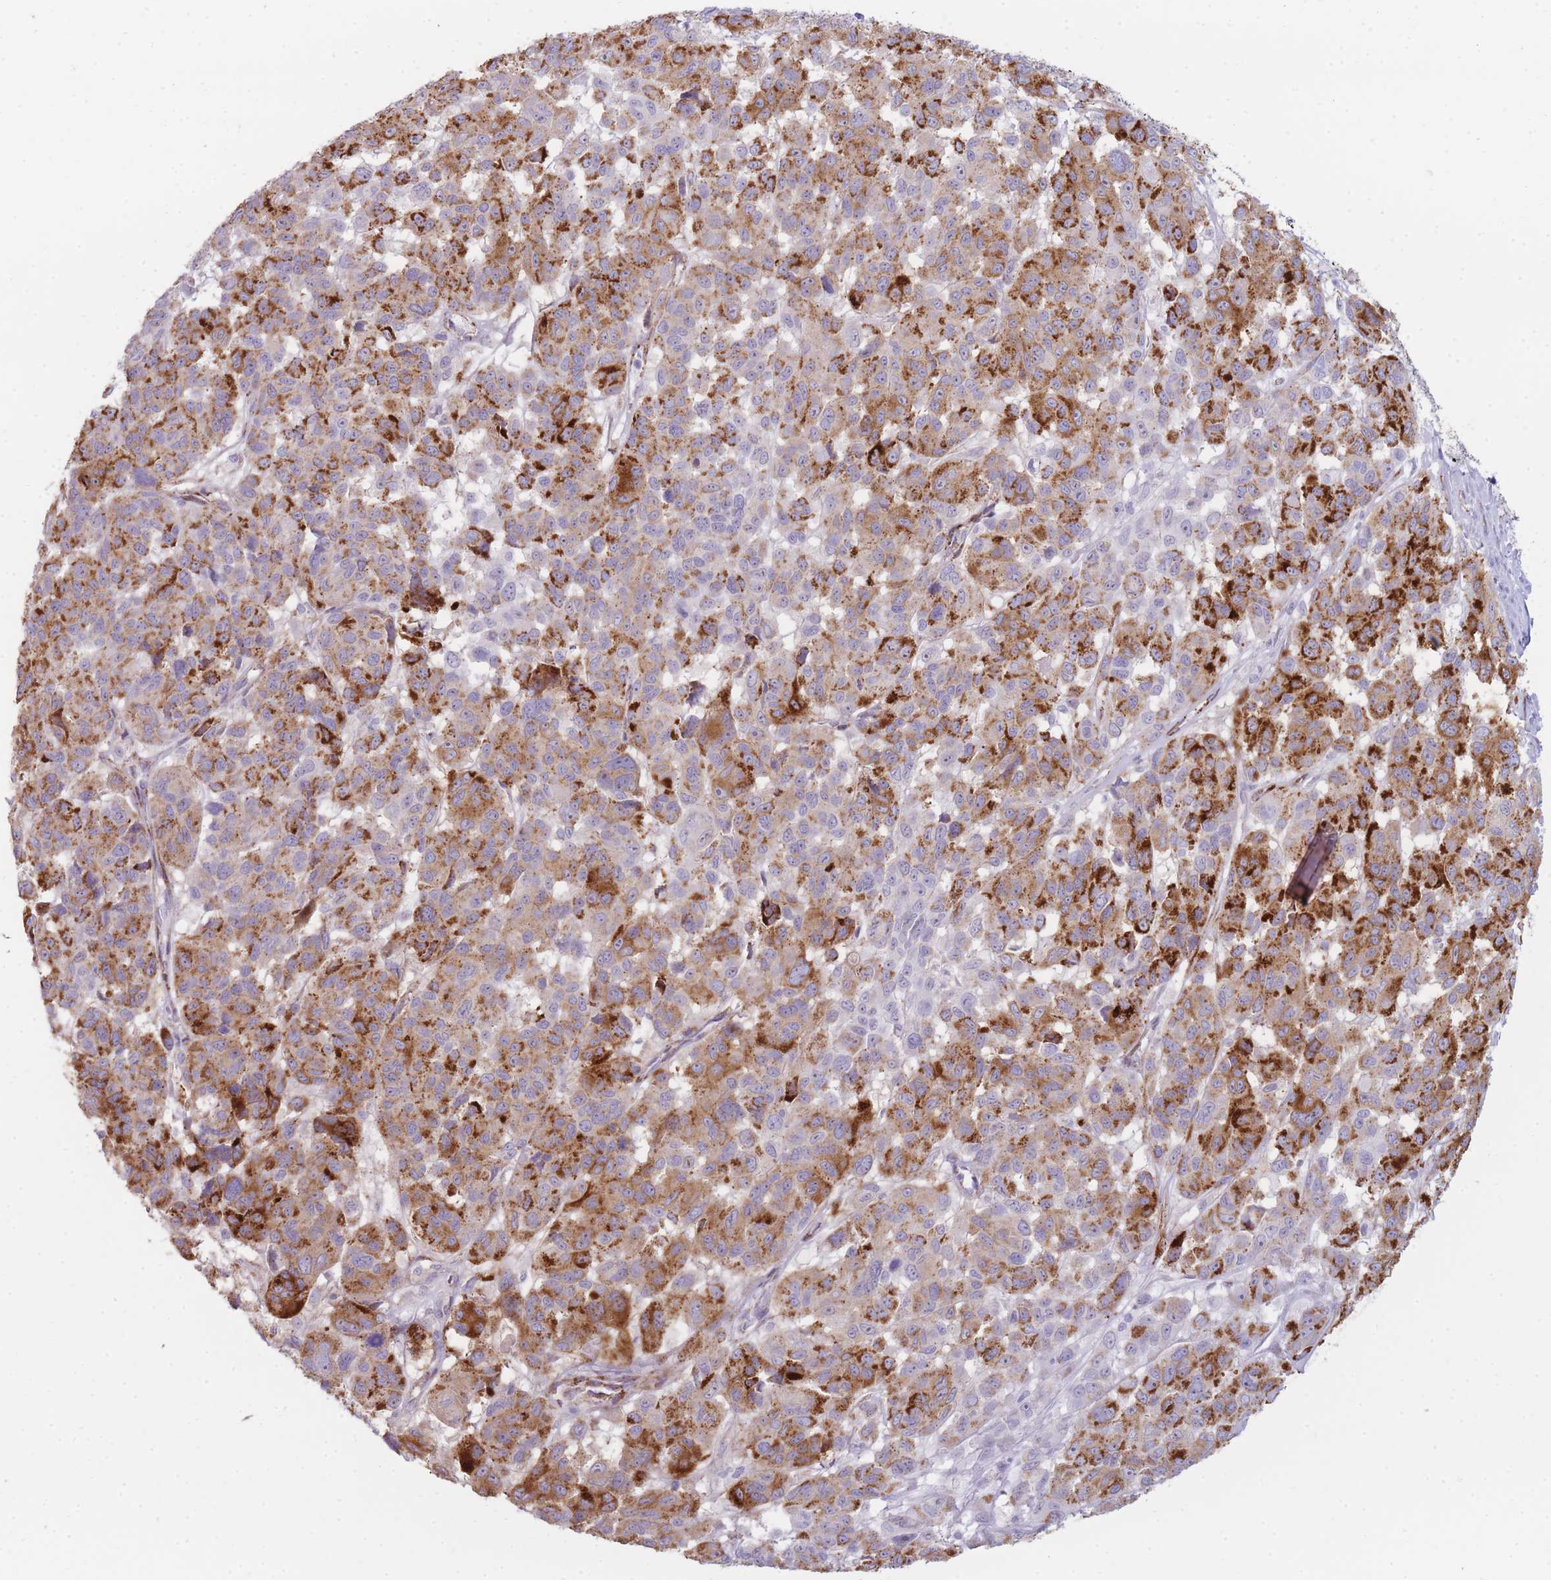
{"staining": {"intensity": "strong", "quantity": ">75%", "location": "cytoplasmic/membranous"}, "tissue": "melanoma", "cell_type": "Tumor cells", "image_type": "cancer", "snomed": [{"axis": "morphology", "description": "Malignant melanoma, NOS"}, {"axis": "topography", "description": "Skin"}], "caption": "Strong cytoplasmic/membranous expression for a protein is seen in about >75% of tumor cells of malignant melanoma using IHC.", "gene": "UTP14A", "patient": {"sex": "female", "age": 66}}